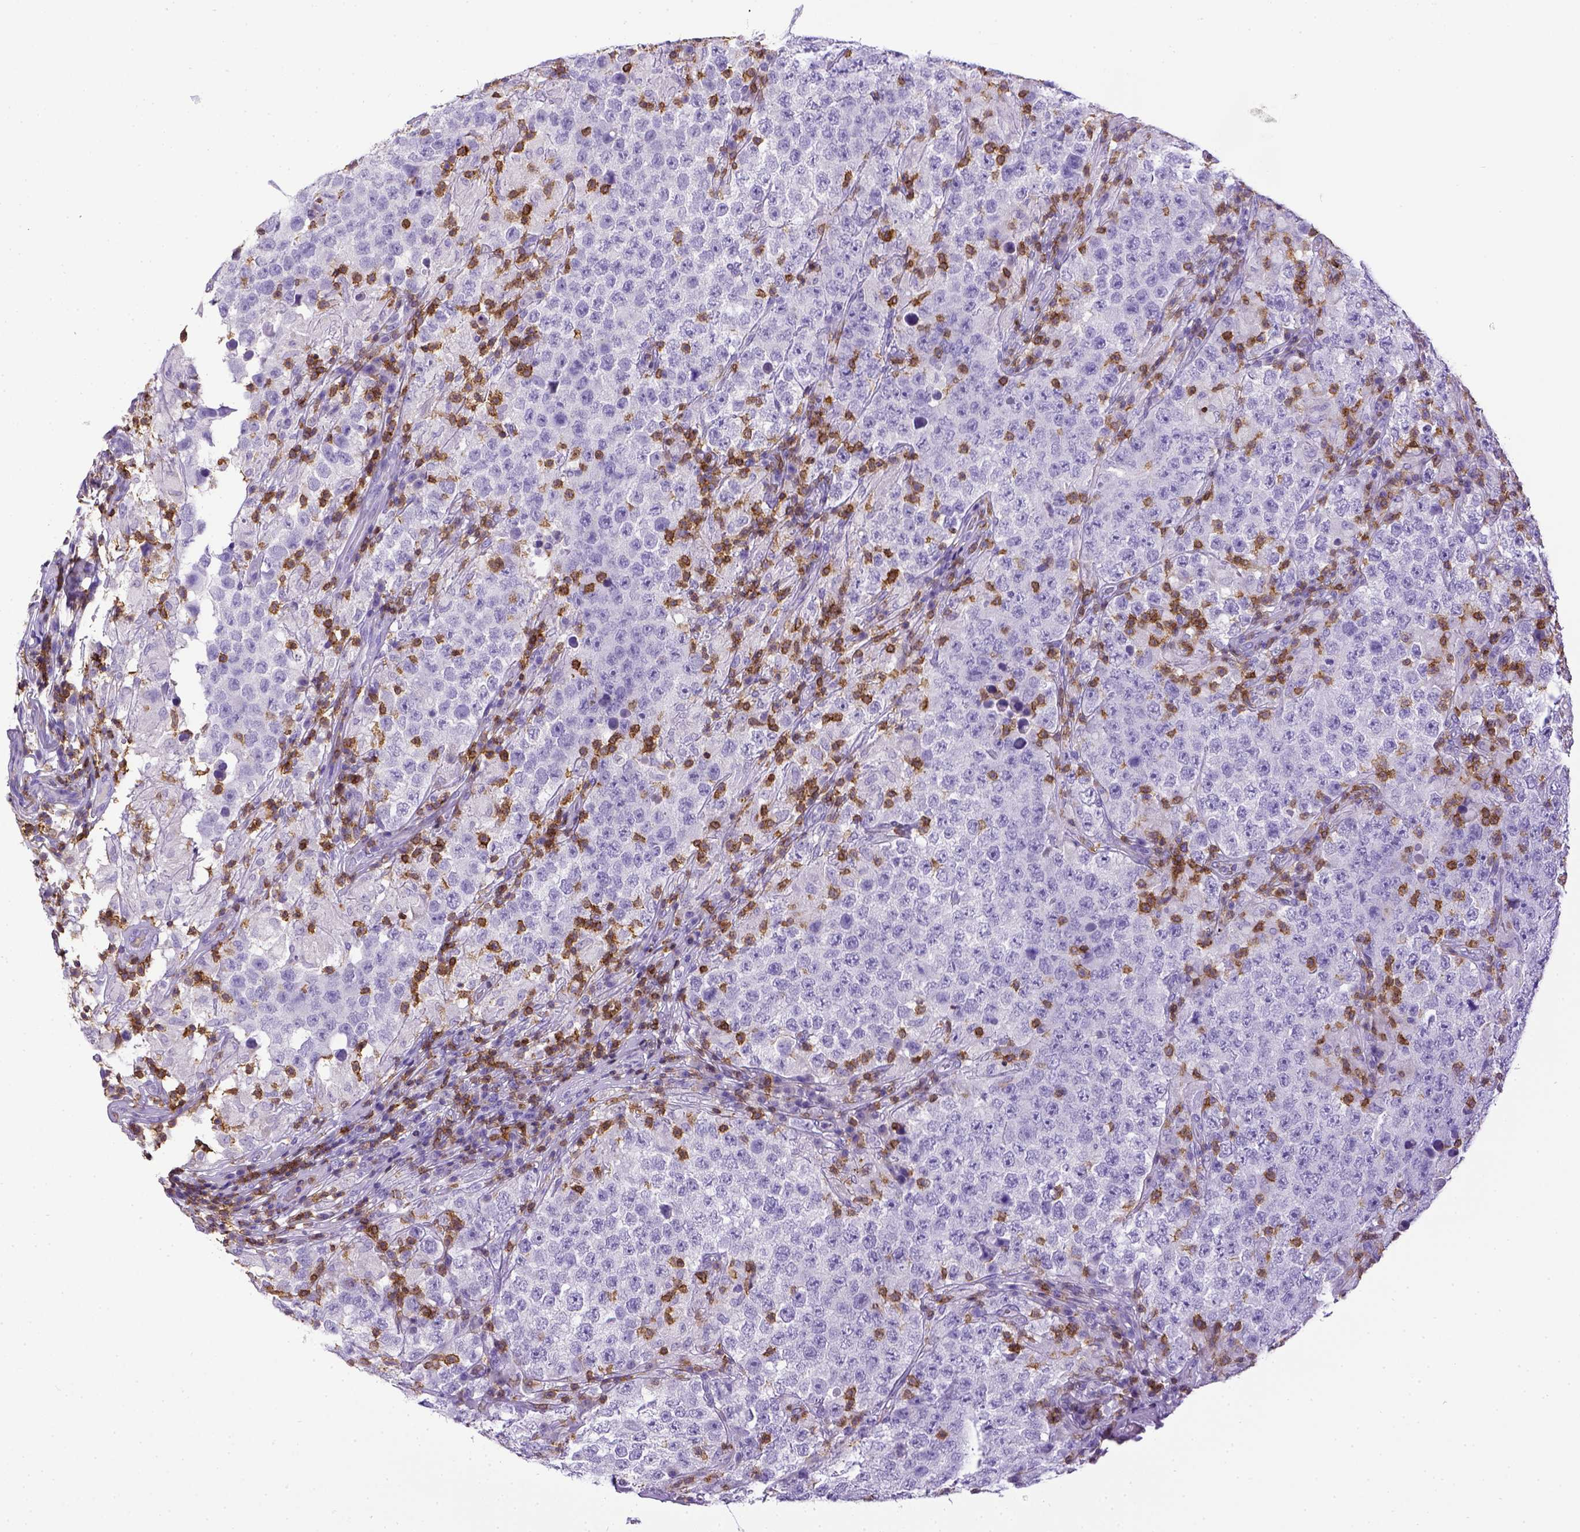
{"staining": {"intensity": "negative", "quantity": "none", "location": "none"}, "tissue": "testis cancer", "cell_type": "Tumor cells", "image_type": "cancer", "snomed": [{"axis": "morphology", "description": "Seminoma, NOS"}, {"axis": "morphology", "description": "Carcinoma, Embryonal, NOS"}, {"axis": "topography", "description": "Testis"}], "caption": "The image demonstrates no significant expression in tumor cells of testis cancer.", "gene": "CD3E", "patient": {"sex": "male", "age": 41}}